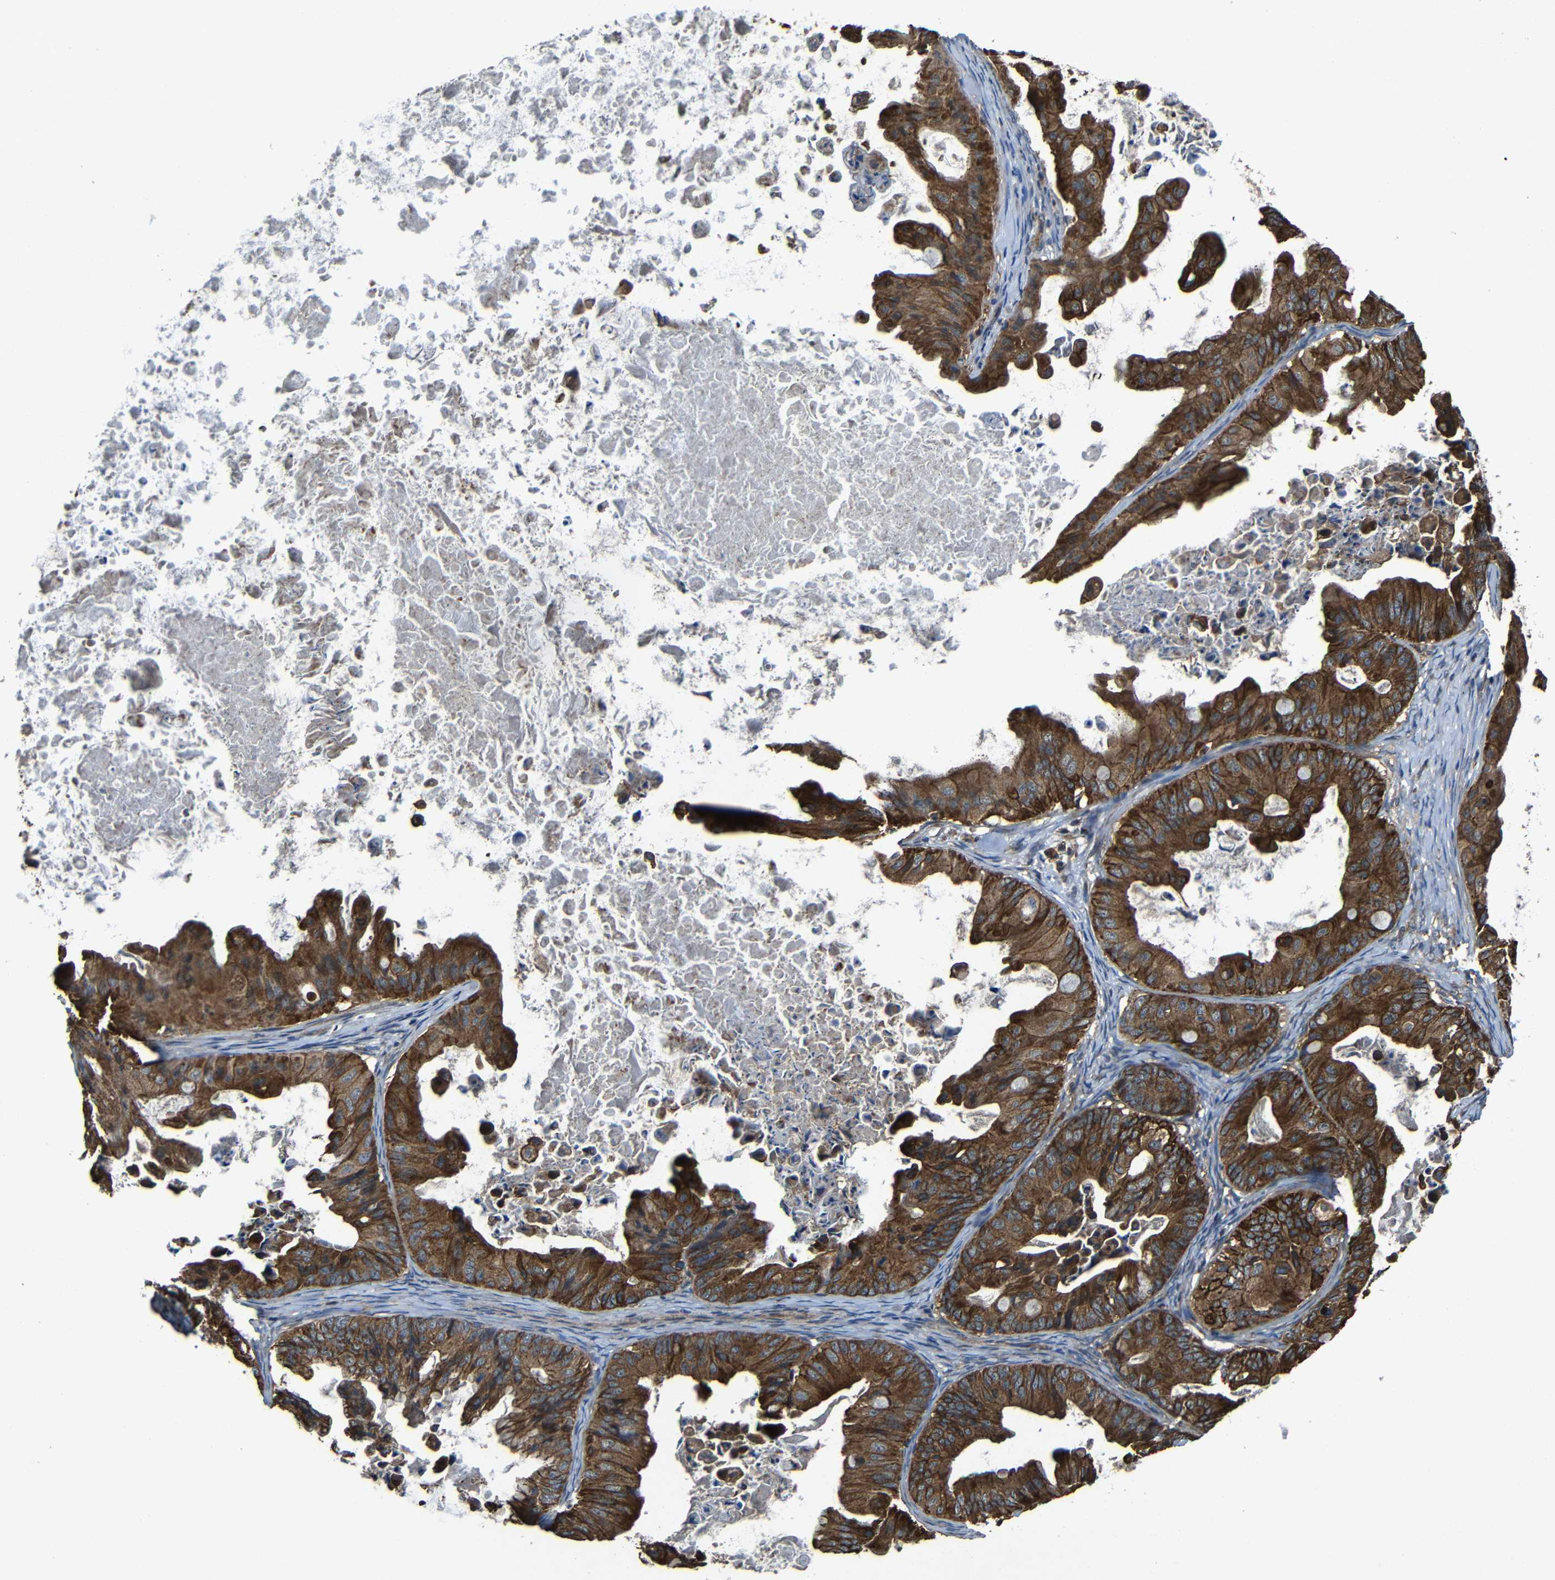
{"staining": {"intensity": "strong", "quantity": ">75%", "location": "cytoplasmic/membranous"}, "tissue": "ovarian cancer", "cell_type": "Tumor cells", "image_type": "cancer", "snomed": [{"axis": "morphology", "description": "Cystadenocarcinoma, mucinous, NOS"}, {"axis": "topography", "description": "Ovary"}], "caption": "Ovarian cancer tissue shows strong cytoplasmic/membranous expression in about >75% of tumor cells", "gene": "PTCH1", "patient": {"sex": "female", "age": 37}}